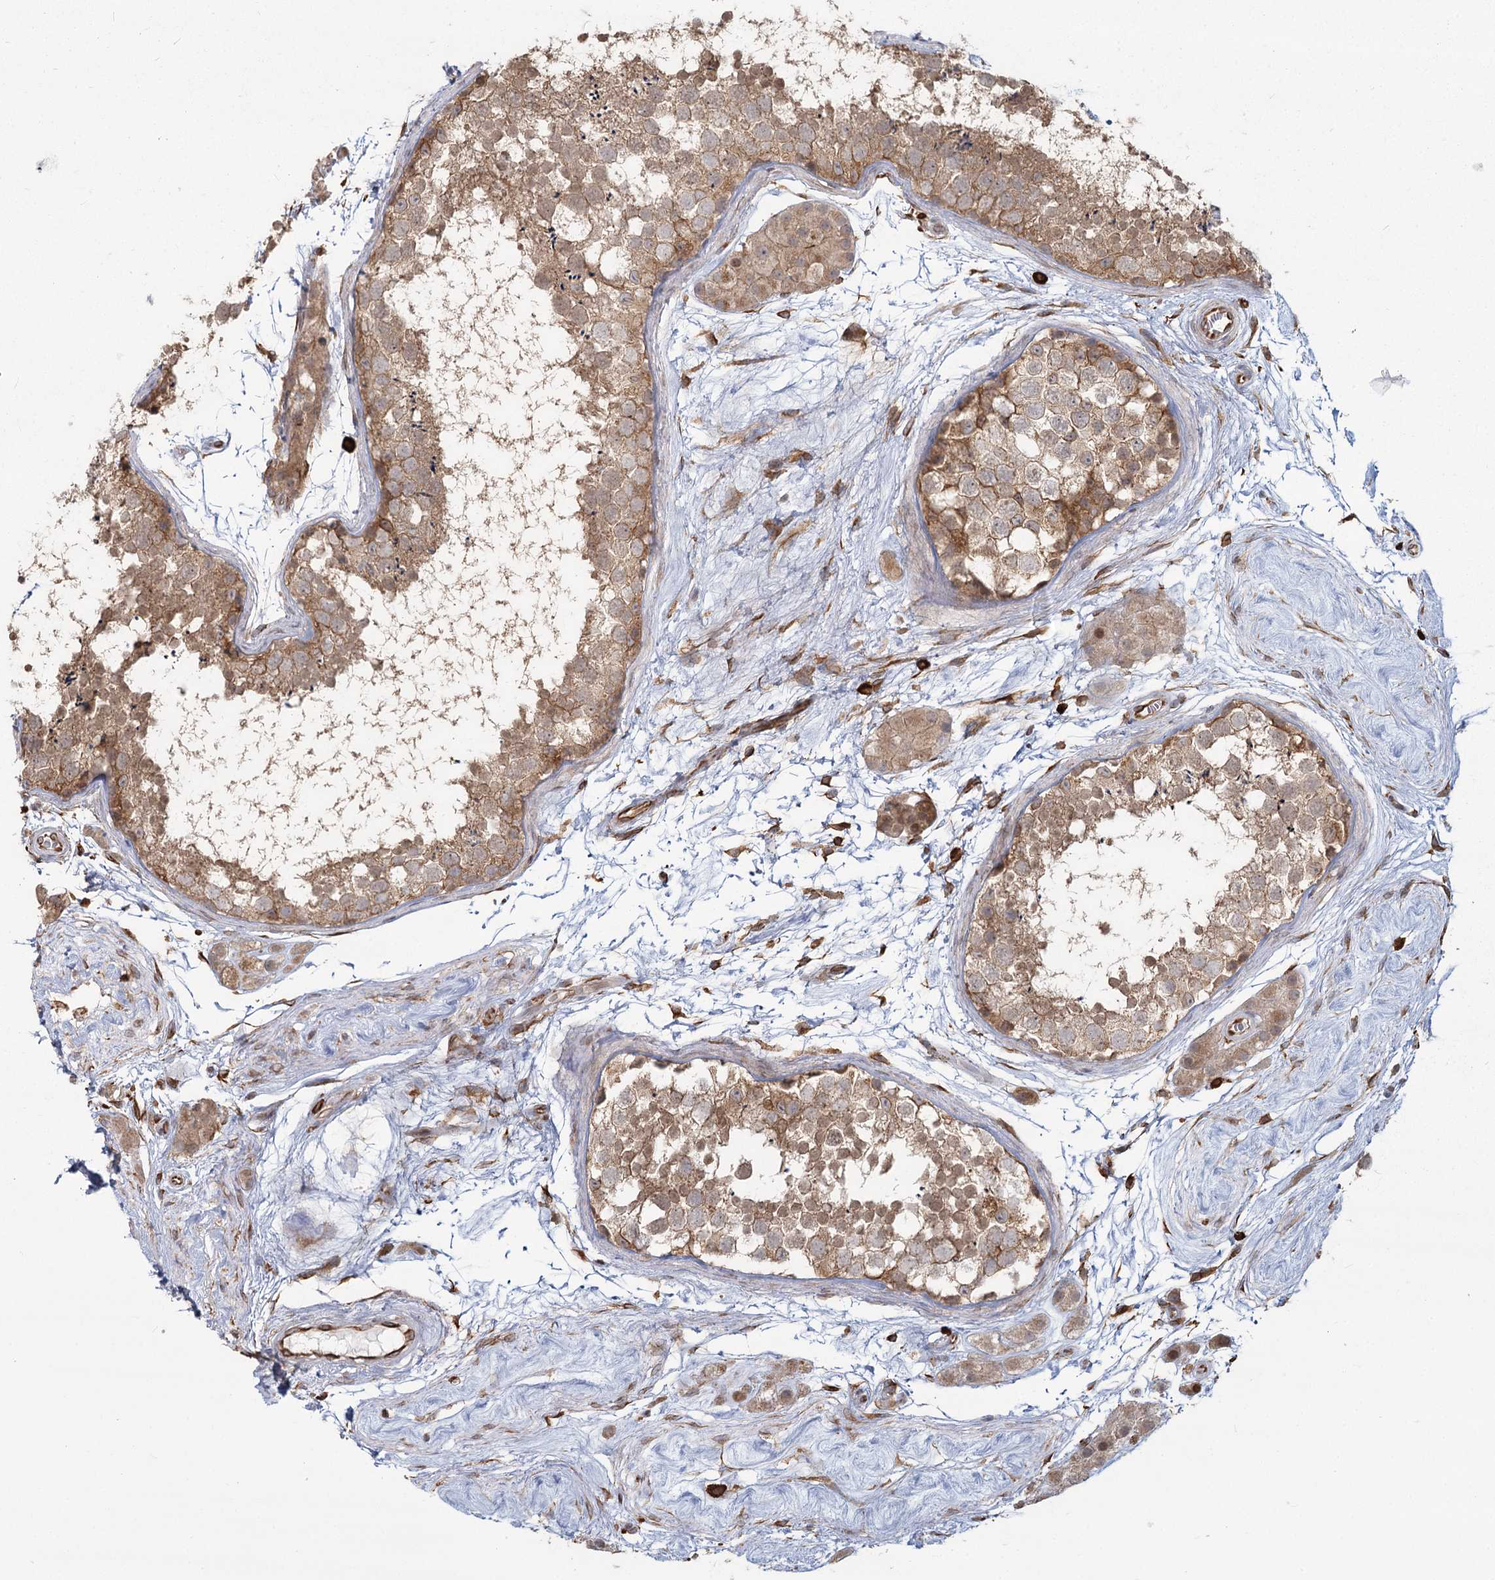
{"staining": {"intensity": "moderate", "quantity": ">75%", "location": "cytoplasmic/membranous"}, "tissue": "testis", "cell_type": "Cells in seminiferous ducts", "image_type": "normal", "snomed": [{"axis": "morphology", "description": "Normal tissue, NOS"}, {"axis": "topography", "description": "Testis"}], "caption": "Testis was stained to show a protein in brown. There is medium levels of moderate cytoplasmic/membranous staining in about >75% of cells in seminiferous ducts. (DAB IHC, brown staining for protein, blue staining for nuclei).", "gene": "AP2M1", "patient": {"sex": "male", "age": 56}}